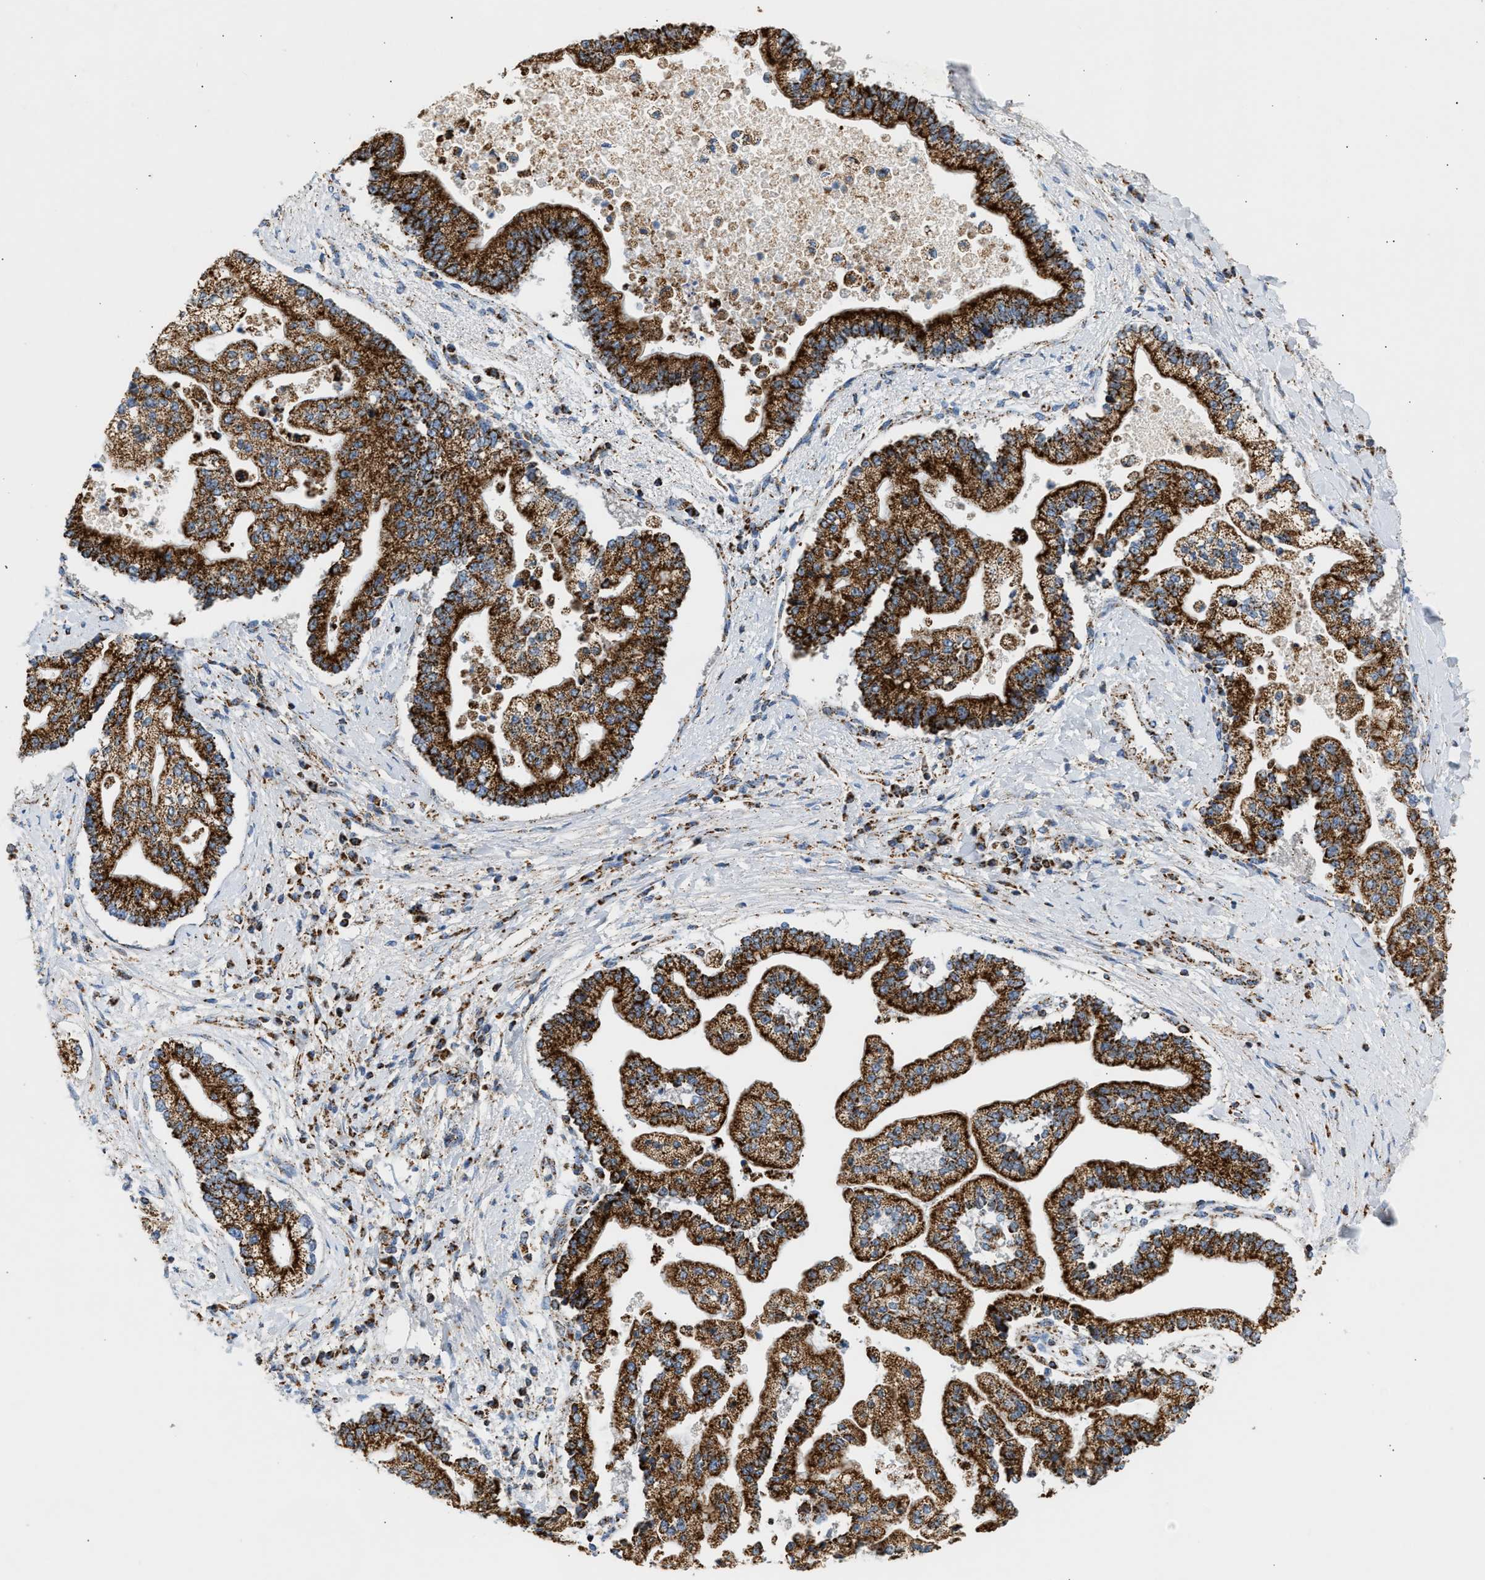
{"staining": {"intensity": "strong", "quantity": ">75%", "location": "cytoplasmic/membranous"}, "tissue": "liver cancer", "cell_type": "Tumor cells", "image_type": "cancer", "snomed": [{"axis": "morphology", "description": "Cholangiocarcinoma"}, {"axis": "topography", "description": "Liver"}], "caption": "Liver cancer was stained to show a protein in brown. There is high levels of strong cytoplasmic/membranous staining in about >75% of tumor cells. Using DAB (3,3'-diaminobenzidine) (brown) and hematoxylin (blue) stains, captured at high magnification using brightfield microscopy.", "gene": "OGDH", "patient": {"sex": "male", "age": 50}}